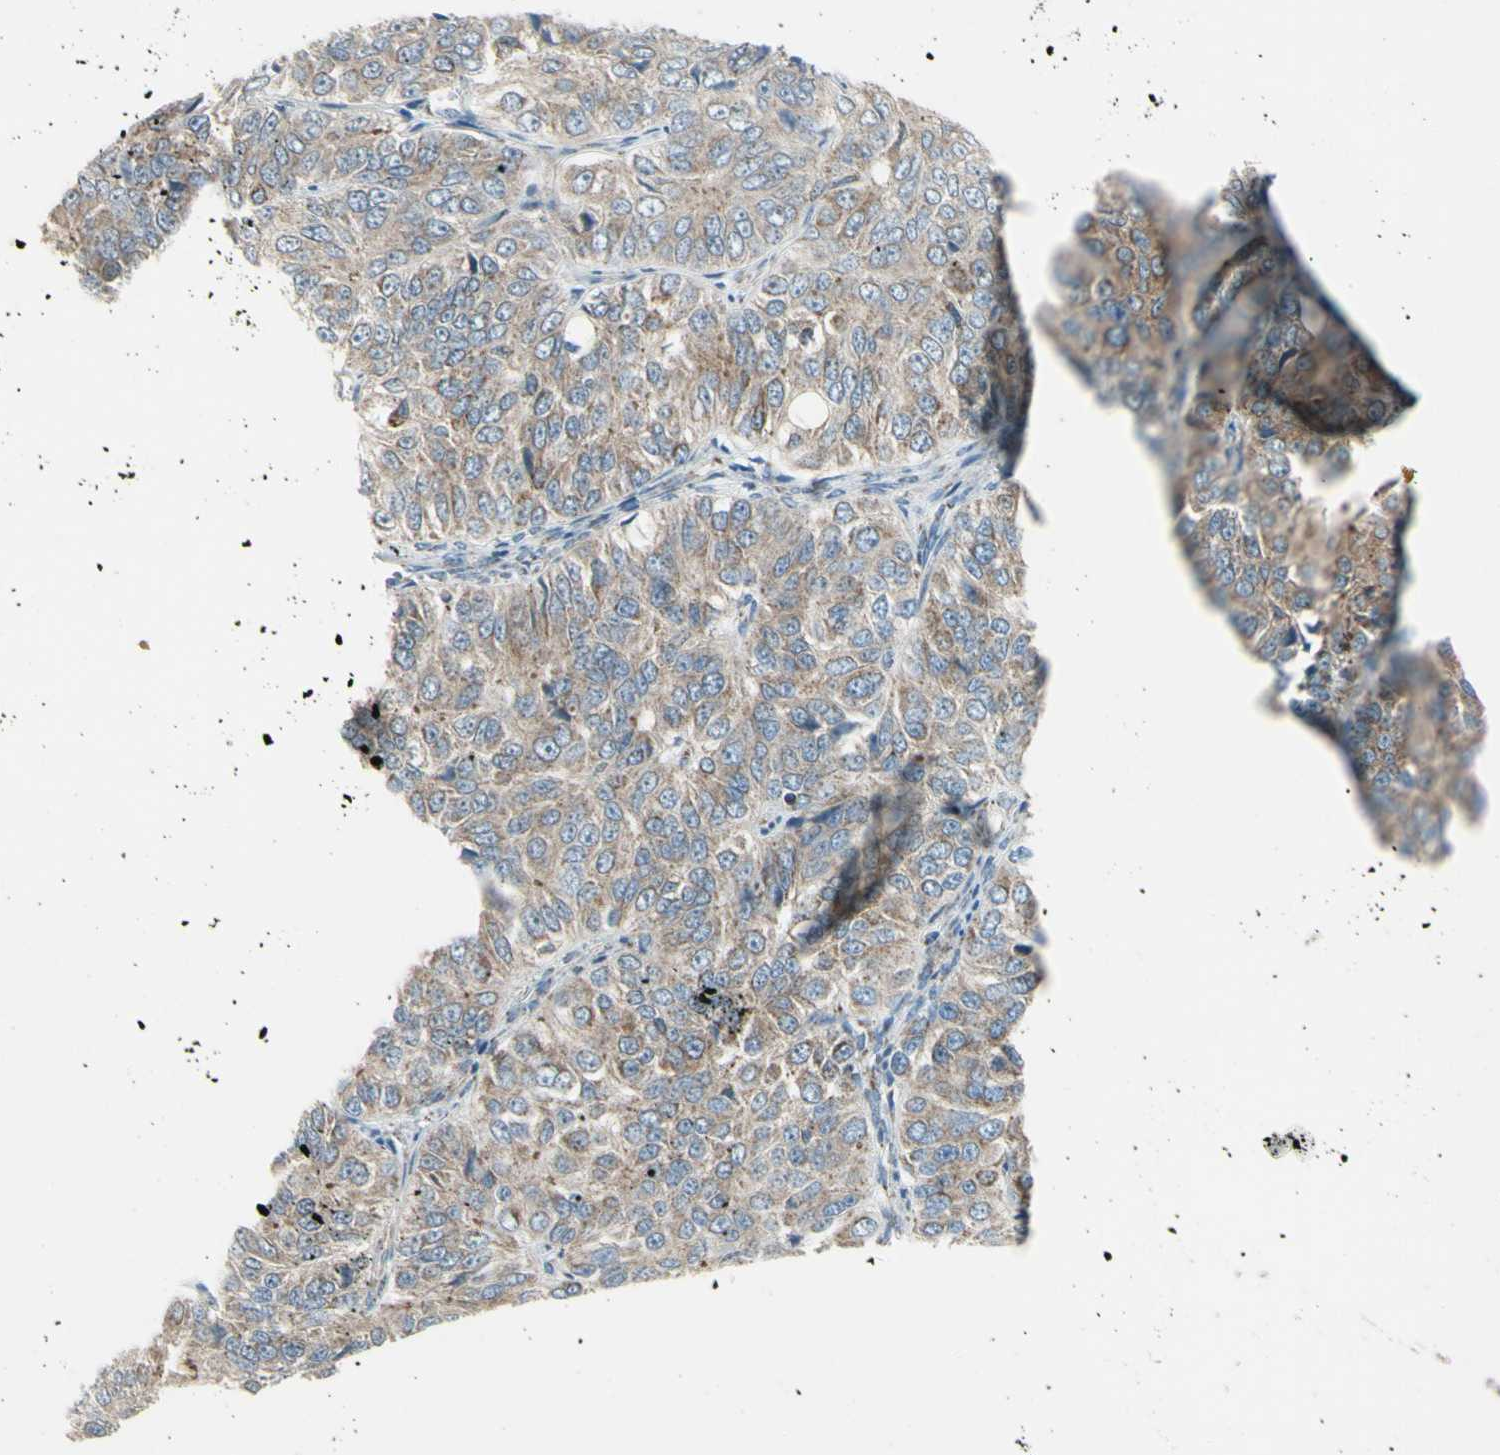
{"staining": {"intensity": "weak", "quantity": ">75%", "location": "cytoplasmic/membranous"}, "tissue": "ovarian cancer", "cell_type": "Tumor cells", "image_type": "cancer", "snomed": [{"axis": "morphology", "description": "Carcinoma, endometroid"}, {"axis": "topography", "description": "Ovary"}], "caption": "This histopathology image demonstrates immunohistochemistry staining of human endometroid carcinoma (ovarian), with low weak cytoplasmic/membranous positivity in approximately >75% of tumor cells.", "gene": "FAM171B", "patient": {"sex": "female", "age": 51}}